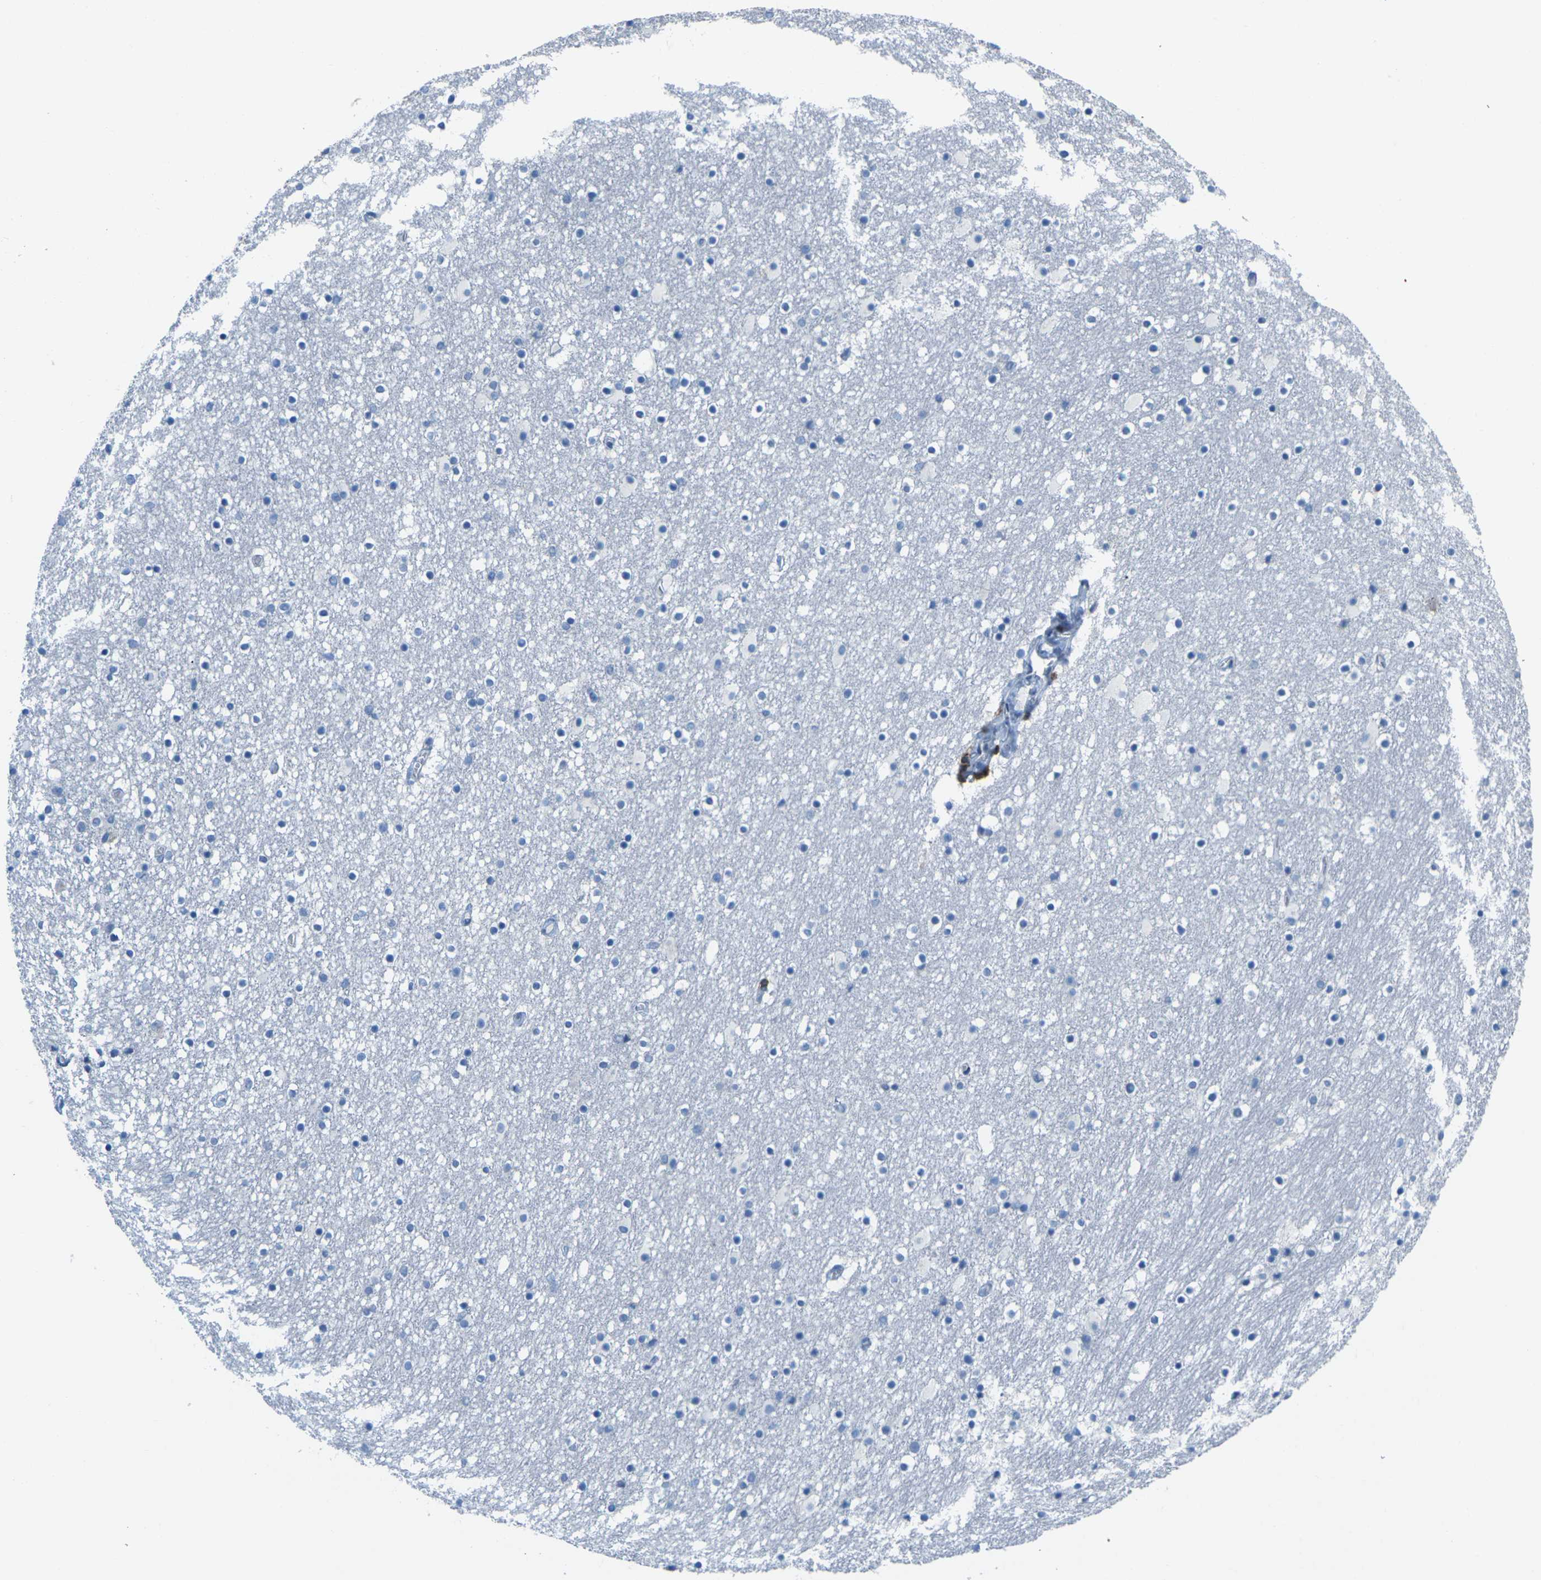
{"staining": {"intensity": "negative", "quantity": "none", "location": "none"}, "tissue": "caudate", "cell_type": "Glial cells", "image_type": "normal", "snomed": [{"axis": "morphology", "description": "Normal tissue, NOS"}, {"axis": "topography", "description": "Lateral ventricle wall"}], "caption": "The photomicrograph demonstrates no significant staining in glial cells of caudate. (Brightfield microscopy of DAB (3,3'-diaminobenzidine) IHC at high magnification).", "gene": "CD3D", "patient": {"sex": "male", "age": 45}}